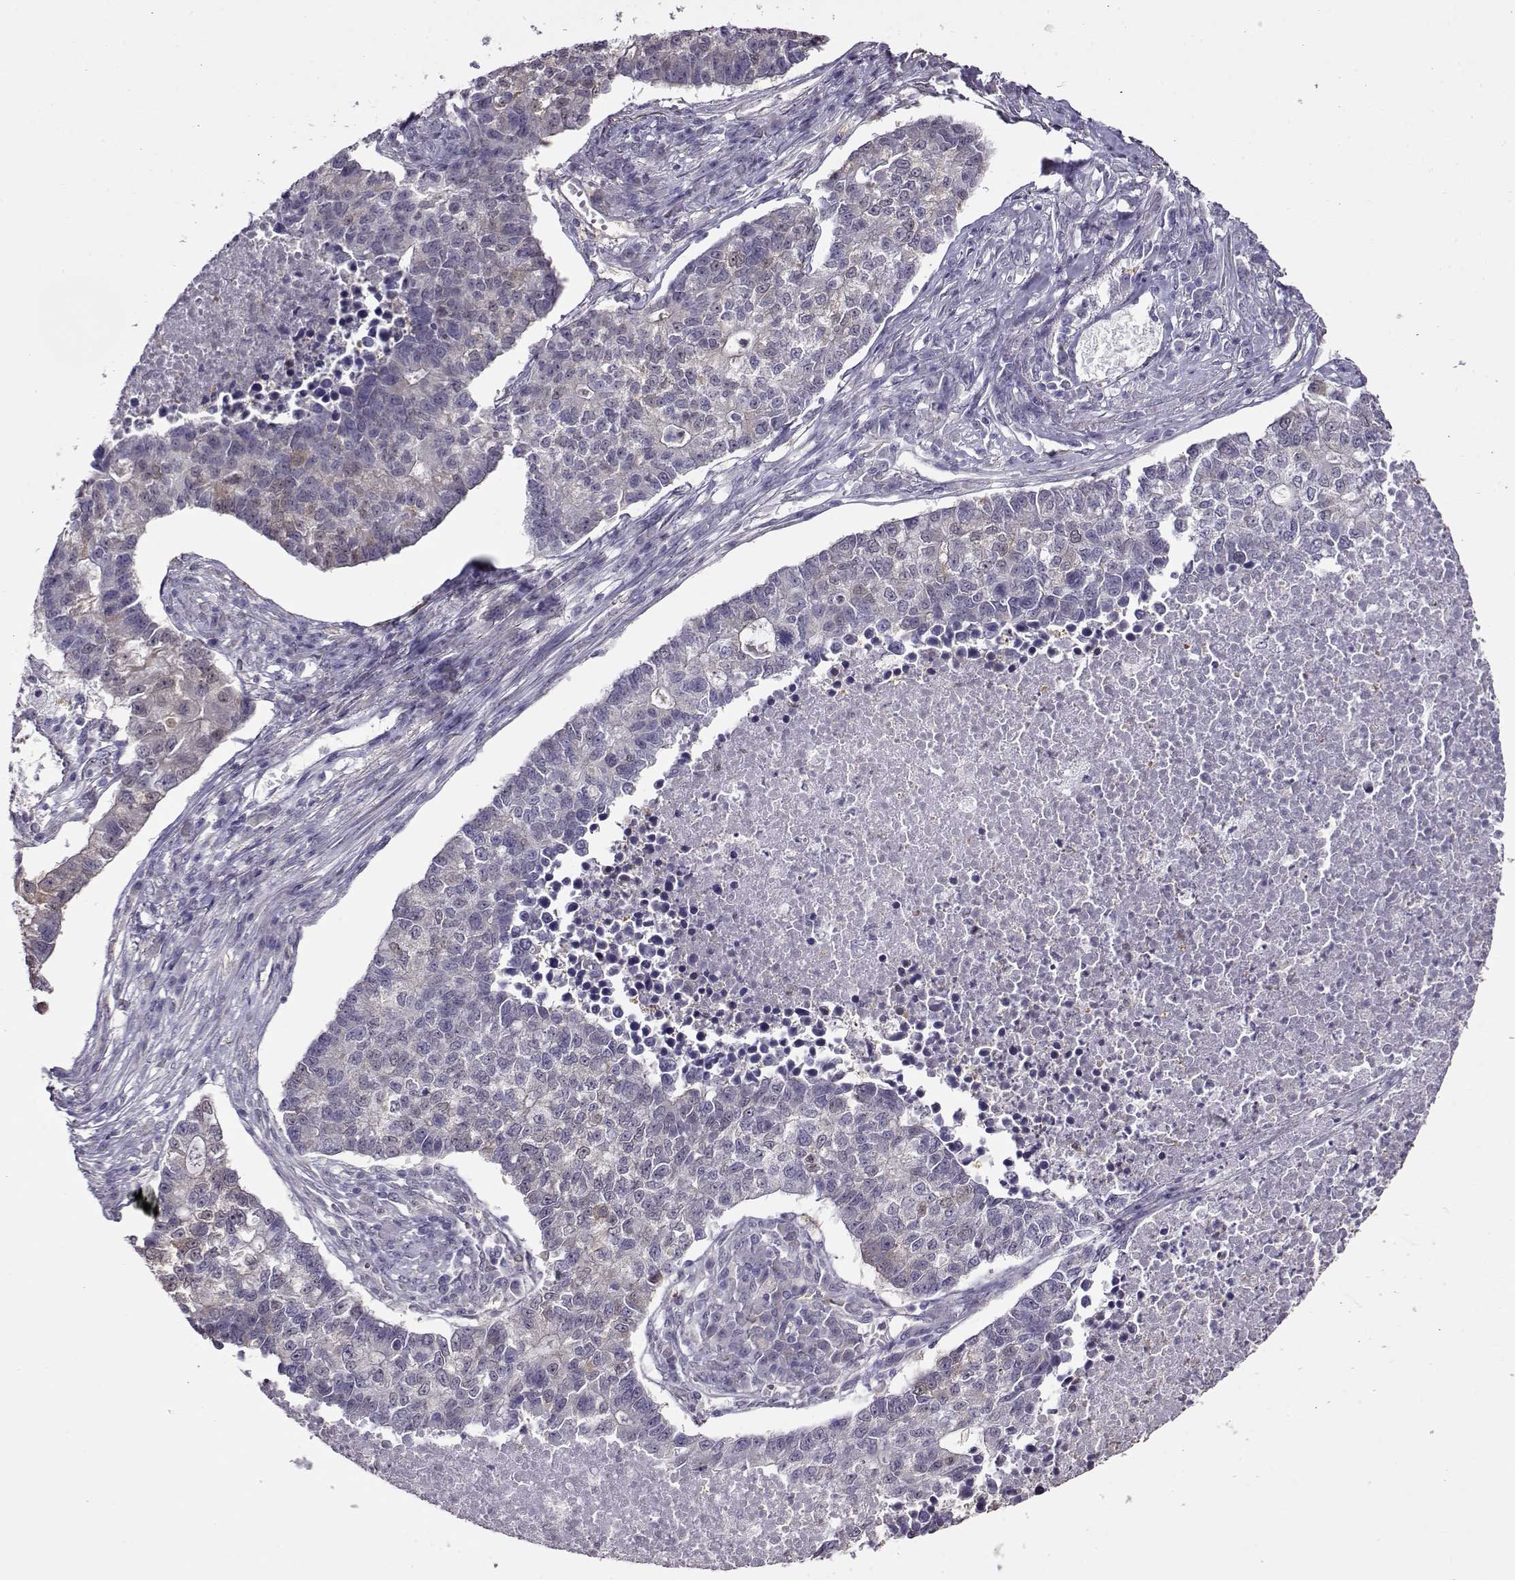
{"staining": {"intensity": "negative", "quantity": "none", "location": "none"}, "tissue": "lung cancer", "cell_type": "Tumor cells", "image_type": "cancer", "snomed": [{"axis": "morphology", "description": "Adenocarcinoma, NOS"}, {"axis": "topography", "description": "Lung"}], "caption": "Human lung adenocarcinoma stained for a protein using immunohistochemistry shows no positivity in tumor cells.", "gene": "CCR8", "patient": {"sex": "male", "age": 57}}